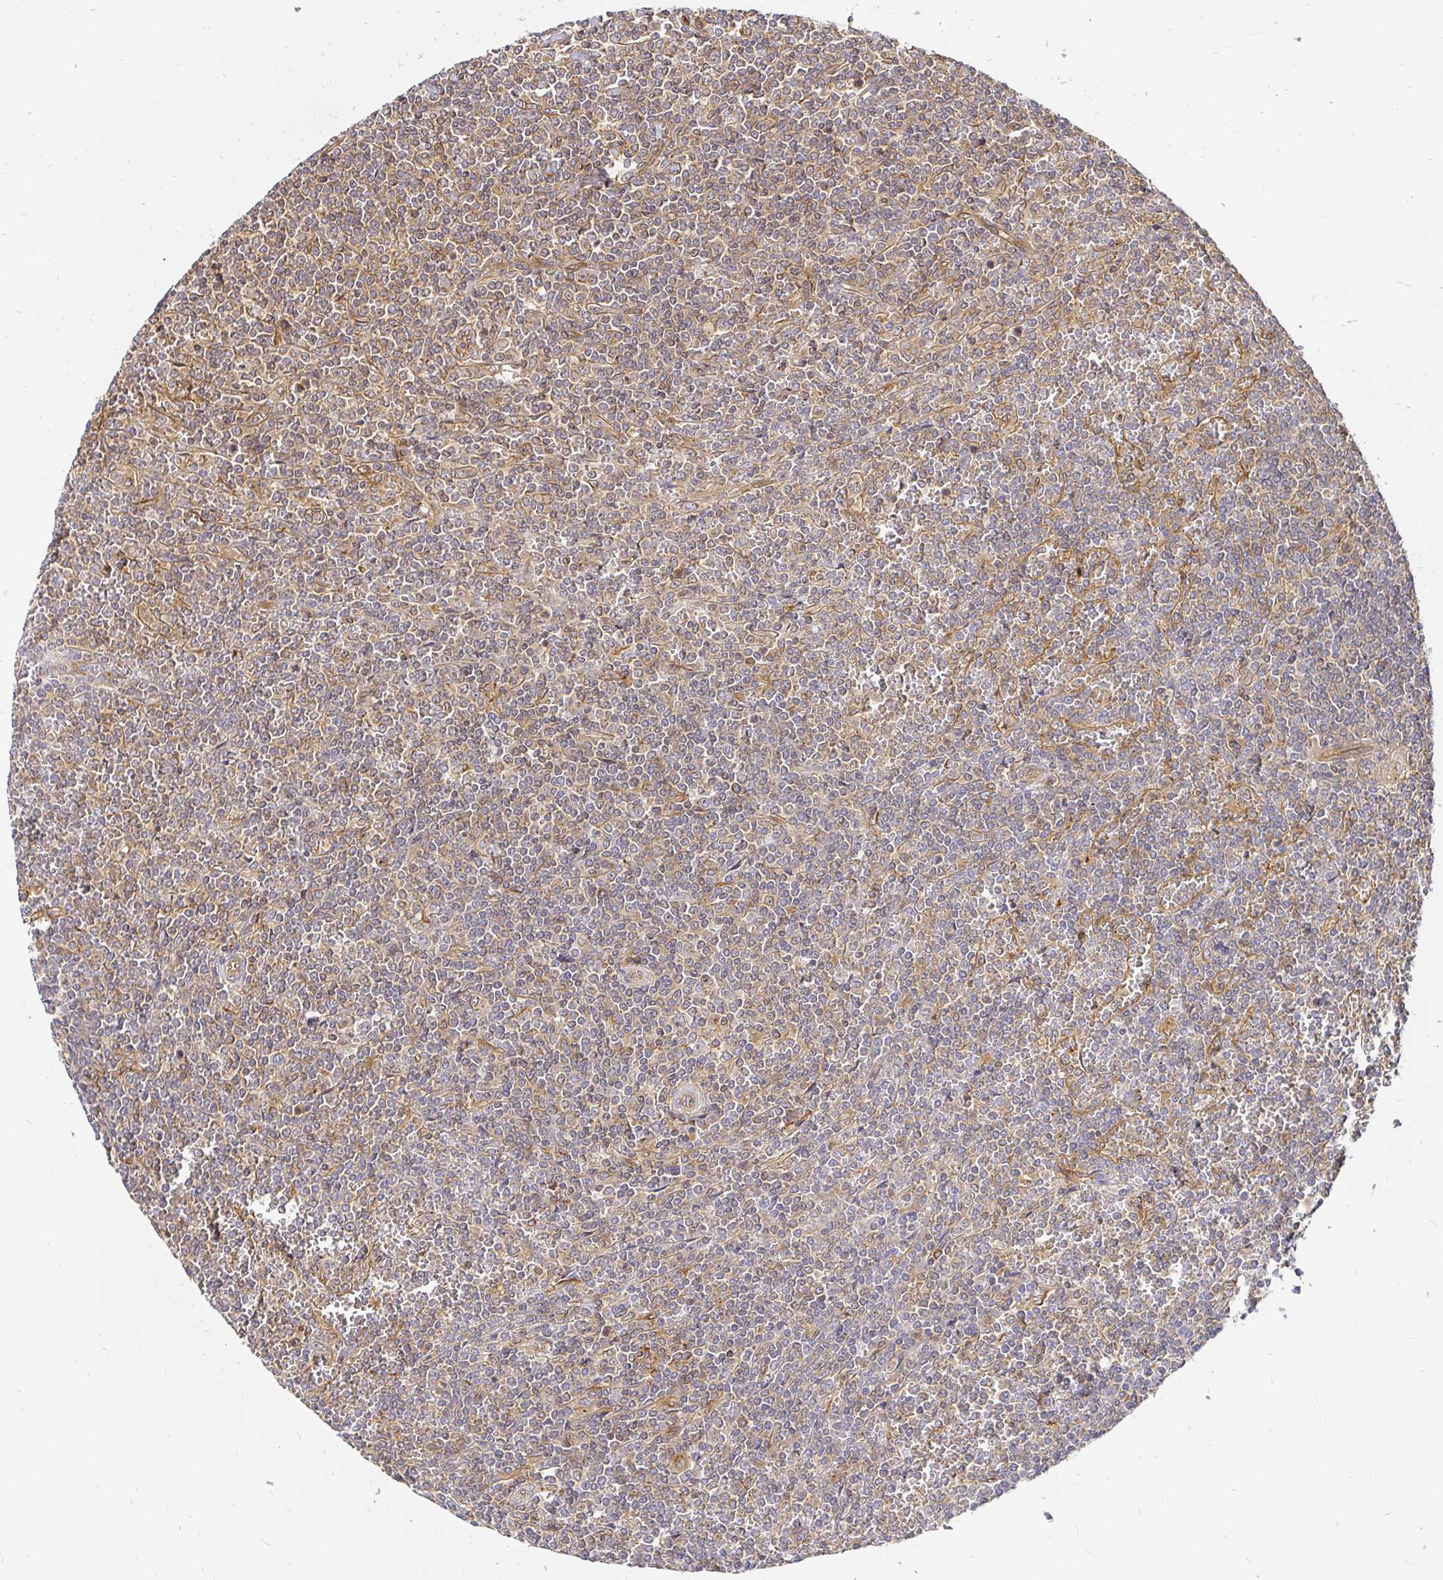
{"staining": {"intensity": "weak", "quantity": "<25%", "location": "cytoplasmic/membranous"}, "tissue": "lymphoma", "cell_type": "Tumor cells", "image_type": "cancer", "snomed": [{"axis": "morphology", "description": "Malignant lymphoma, non-Hodgkin's type, Low grade"}, {"axis": "topography", "description": "Spleen"}], "caption": "This is an immunohistochemistry (IHC) image of lymphoma. There is no expression in tumor cells.", "gene": "KIF5B", "patient": {"sex": "female", "age": 19}}